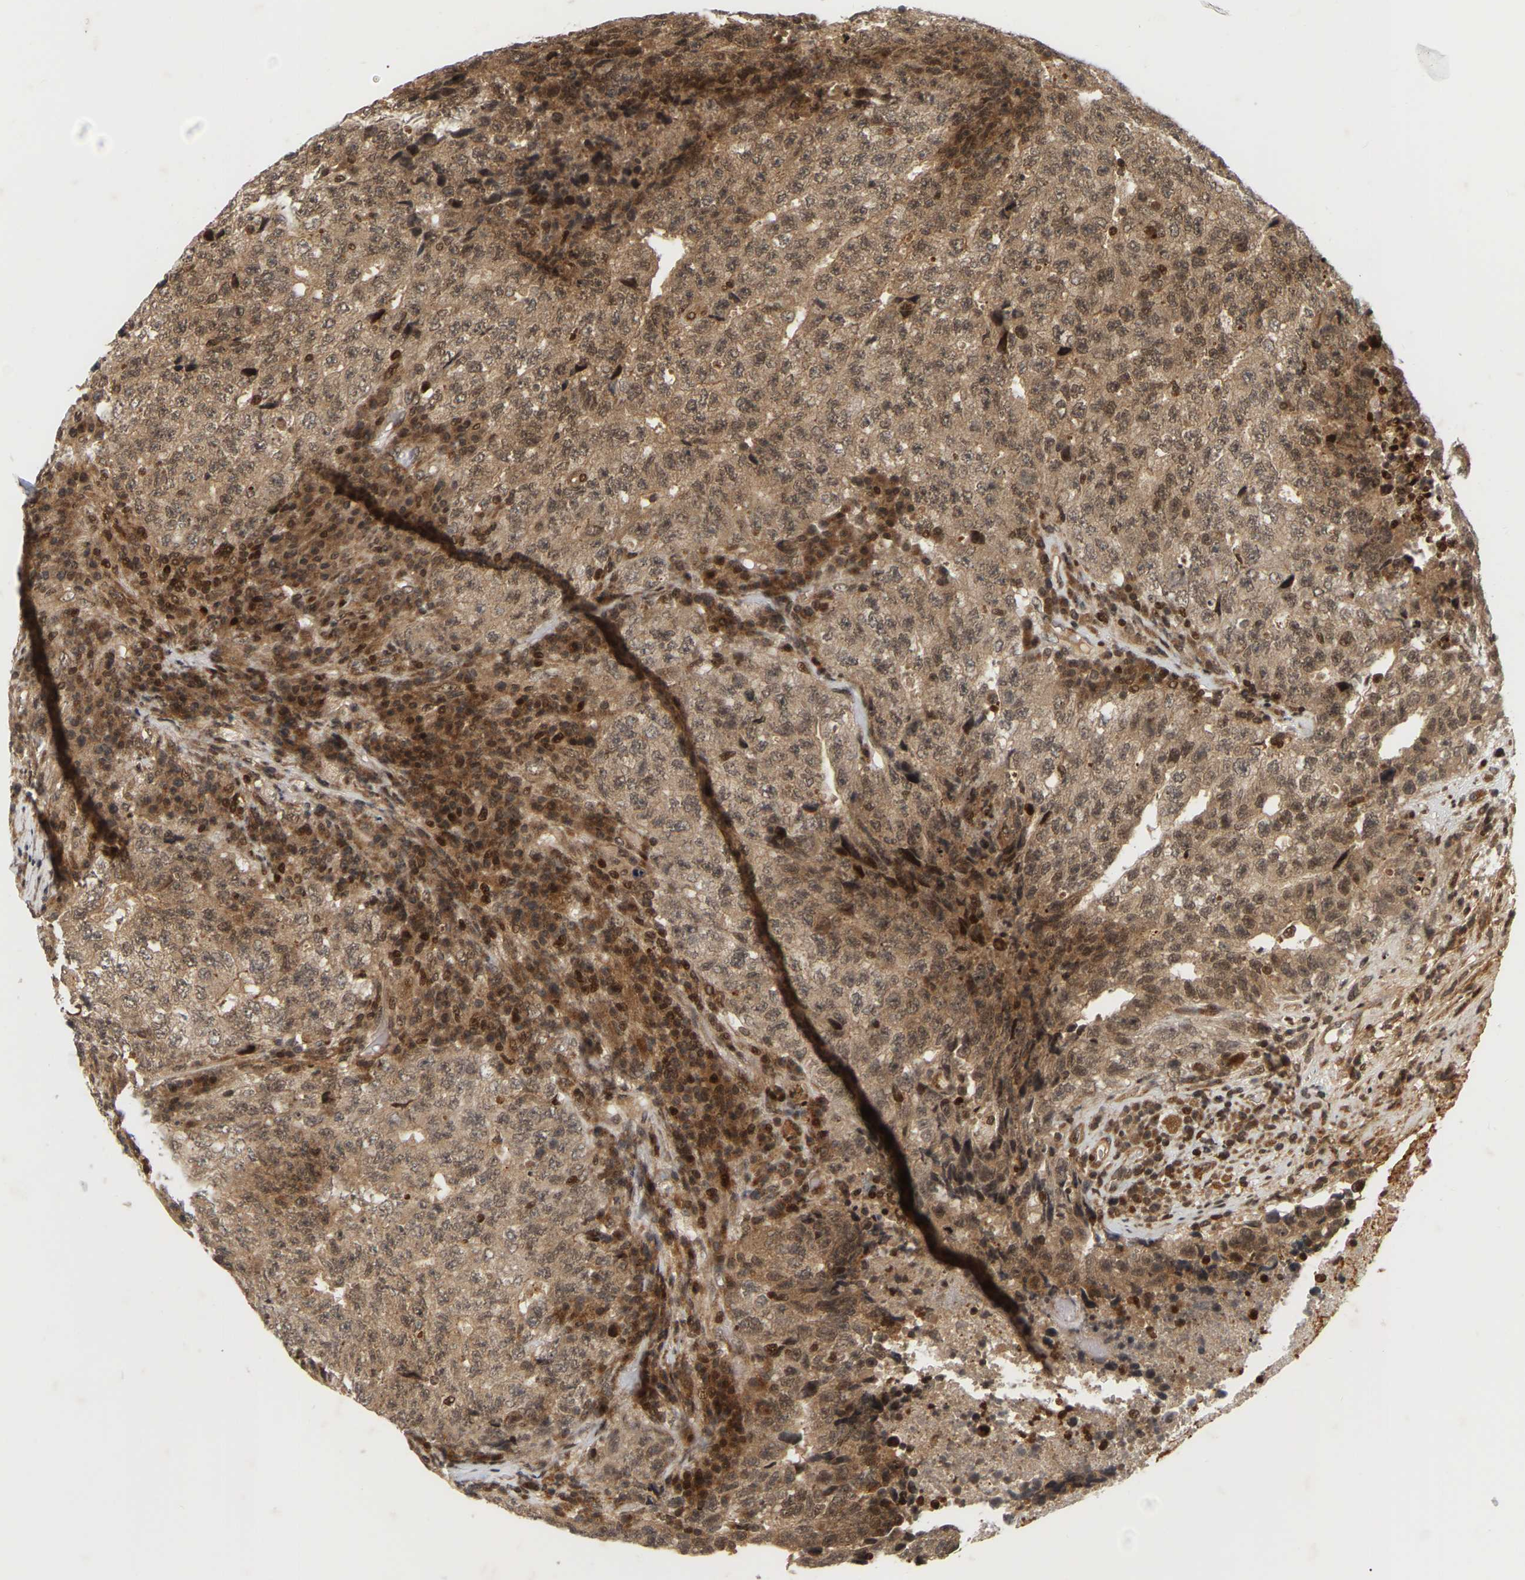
{"staining": {"intensity": "moderate", "quantity": ">75%", "location": "cytoplasmic/membranous,nuclear"}, "tissue": "testis cancer", "cell_type": "Tumor cells", "image_type": "cancer", "snomed": [{"axis": "morphology", "description": "Necrosis, NOS"}, {"axis": "morphology", "description": "Carcinoma, Embryonal, NOS"}, {"axis": "topography", "description": "Testis"}], "caption": "Testis embryonal carcinoma stained for a protein exhibits moderate cytoplasmic/membranous and nuclear positivity in tumor cells. Nuclei are stained in blue.", "gene": "NFE2L2", "patient": {"sex": "male", "age": 19}}